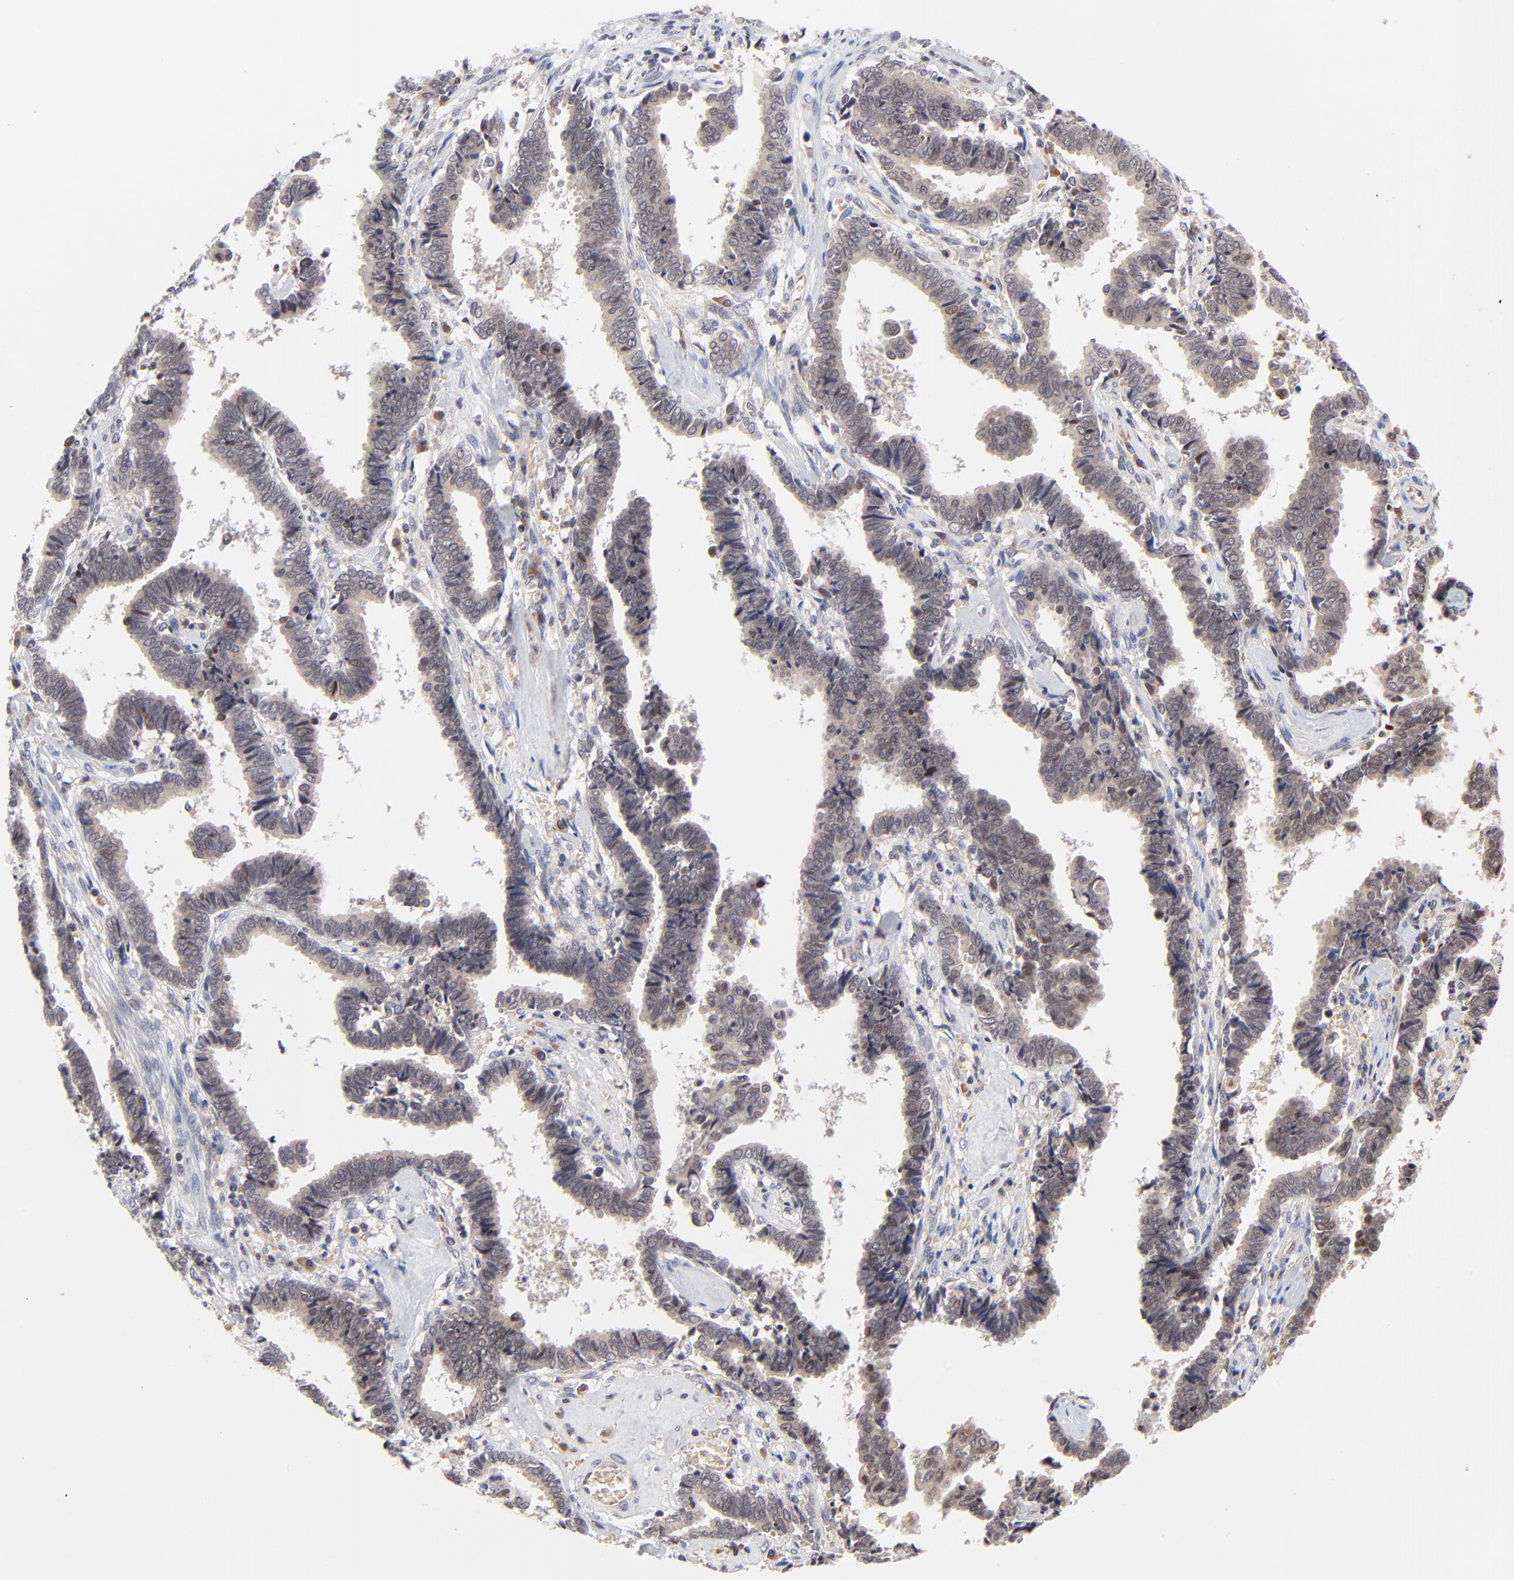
{"staining": {"intensity": "weak", "quantity": "25%-75%", "location": "cytoplasmic/membranous"}, "tissue": "liver cancer", "cell_type": "Tumor cells", "image_type": "cancer", "snomed": [{"axis": "morphology", "description": "Cholangiocarcinoma"}, {"axis": "topography", "description": "Liver"}], "caption": "Weak cytoplasmic/membranous expression for a protein is present in about 25%-75% of tumor cells of liver cholangiocarcinoma using immunohistochemistry.", "gene": "CASP10", "patient": {"sex": "male", "age": 57}}